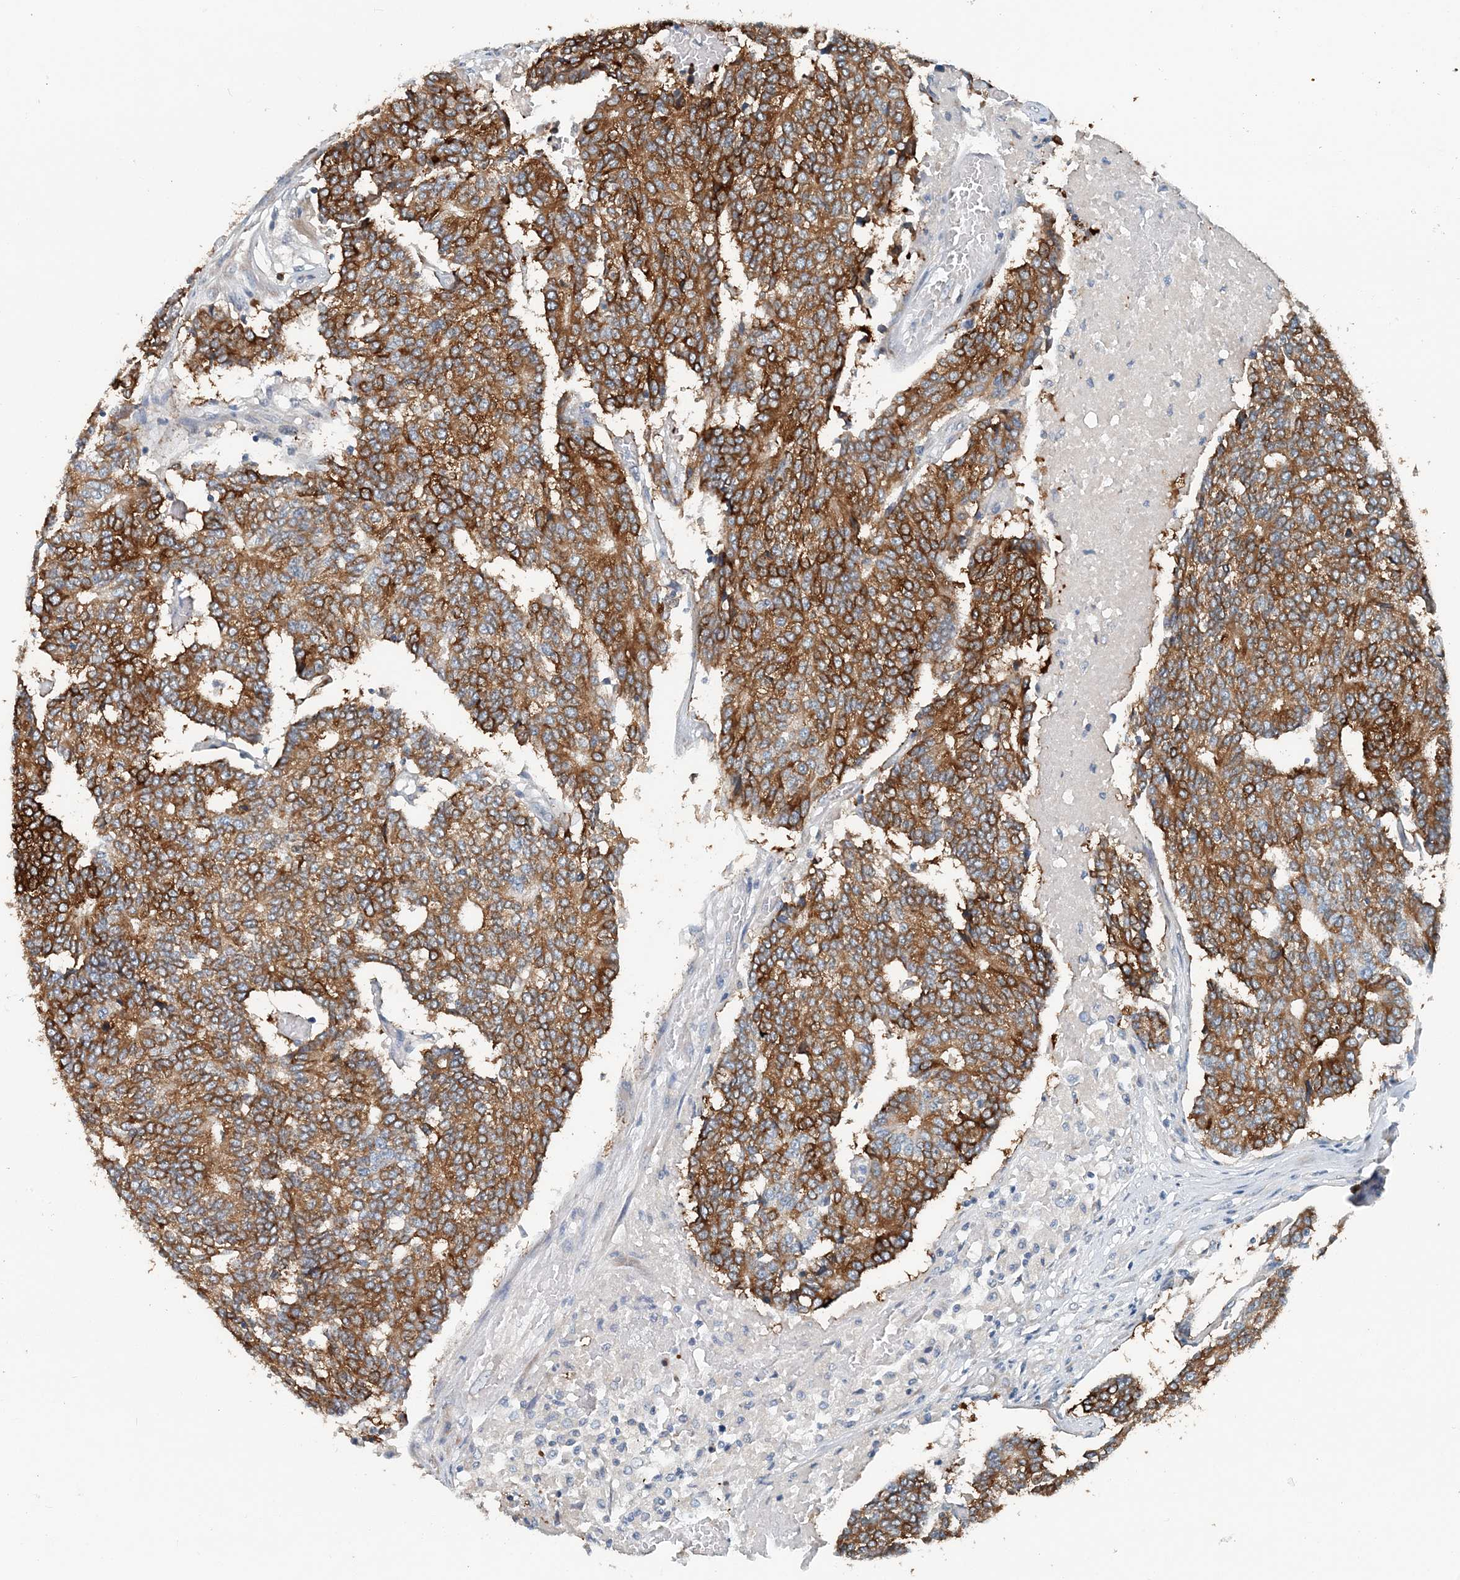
{"staining": {"intensity": "strong", "quantity": ">75%", "location": "cytoplasmic/membranous"}, "tissue": "prostate cancer", "cell_type": "Tumor cells", "image_type": "cancer", "snomed": [{"axis": "morphology", "description": "Normal tissue, NOS"}, {"axis": "morphology", "description": "Adenocarcinoma, High grade"}, {"axis": "topography", "description": "Prostate"}, {"axis": "topography", "description": "Seminal veicle"}], "caption": "Strong cytoplasmic/membranous staining for a protein is identified in about >75% of tumor cells of prostate cancer using IHC.", "gene": "EEF1A2", "patient": {"sex": "male", "age": 55}}